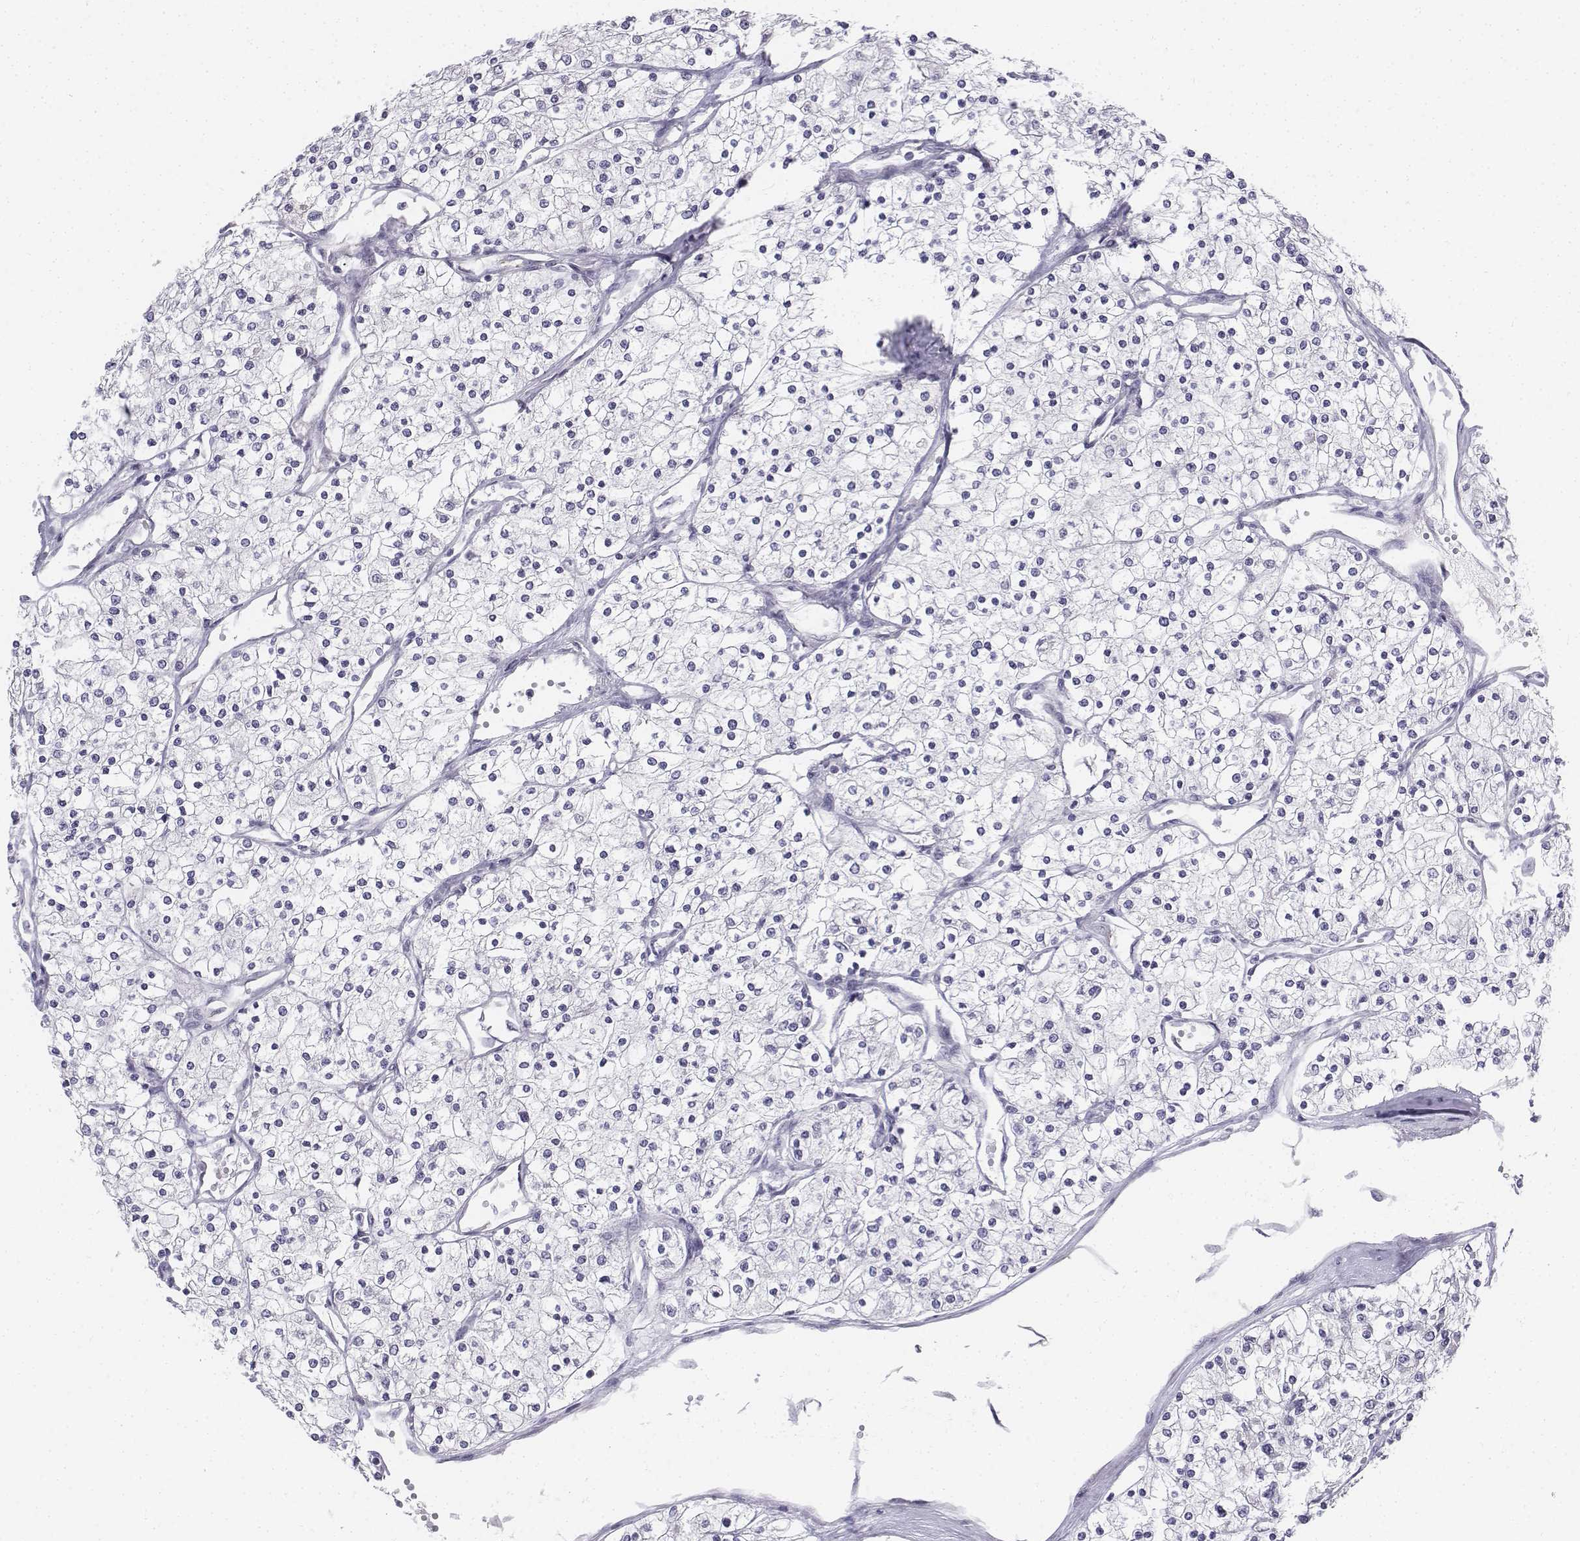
{"staining": {"intensity": "negative", "quantity": "none", "location": "none"}, "tissue": "renal cancer", "cell_type": "Tumor cells", "image_type": "cancer", "snomed": [{"axis": "morphology", "description": "Adenocarcinoma, NOS"}, {"axis": "topography", "description": "Kidney"}], "caption": "Histopathology image shows no significant protein expression in tumor cells of renal adenocarcinoma.", "gene": "PENK", "patient": {"sex": "male", "age": 80}}